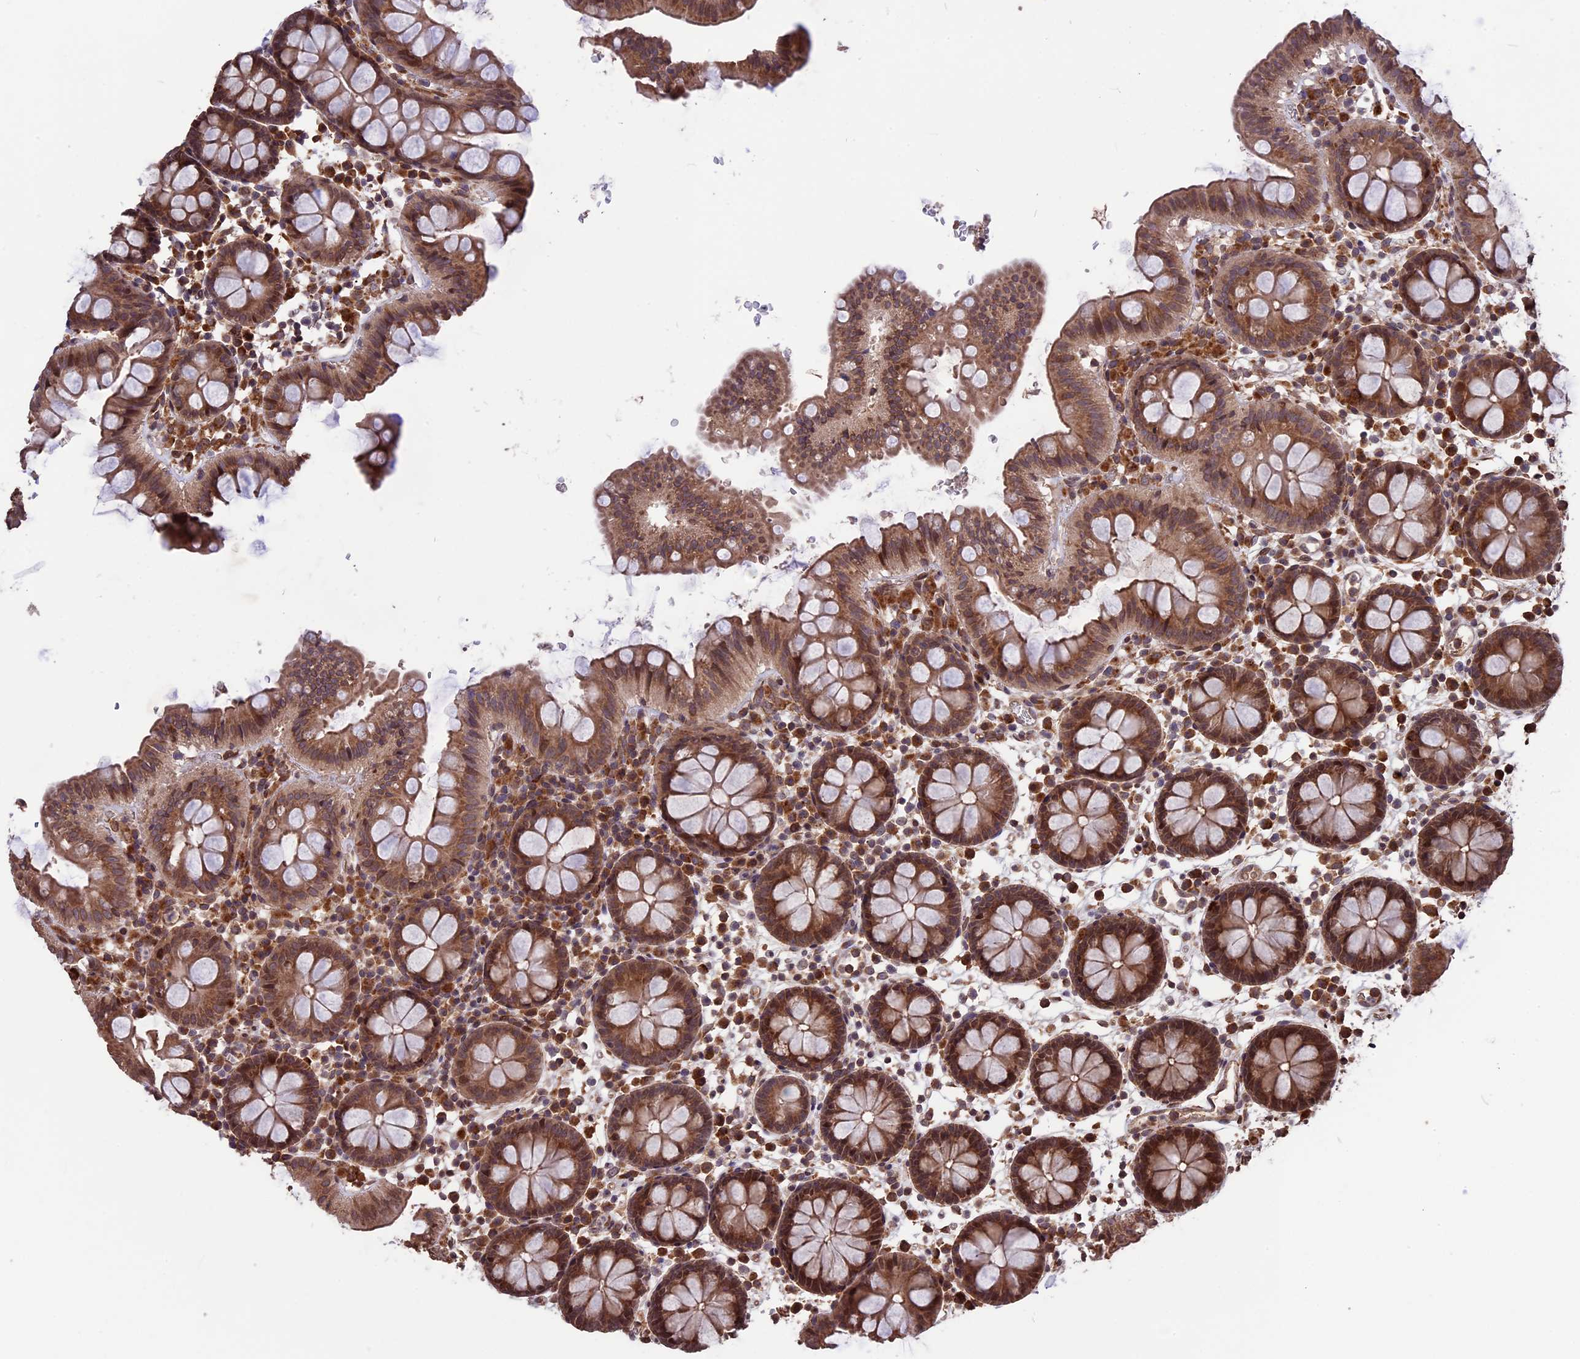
{"staining": {"intensity": "moderate", "quantity": ">75%", "location": "cytoplasmic/membranous"}, "tissue": "colon", "cell_type": "Endothelial cells", "image_type": "normal", "snomed": [{"axis": "morphology", "description": "Normal tissue, NOS"}, {"axis": "topography", "description": "Colon"}], "caption": "Colon stained with DAB (3,3'-diaminobenzidine) IHC displays medium levels of moderate cytoplasmic/membranous staining in approximately >75% of endothelial cells. The staining was performed using DAB (3,3'-diaminobenzidine), with brown indicating positive protein expression. Nuclei are stained blue with hematoxylin.", "gene": "ZNF598", "patient": {"sex": "male", "age": 75}}